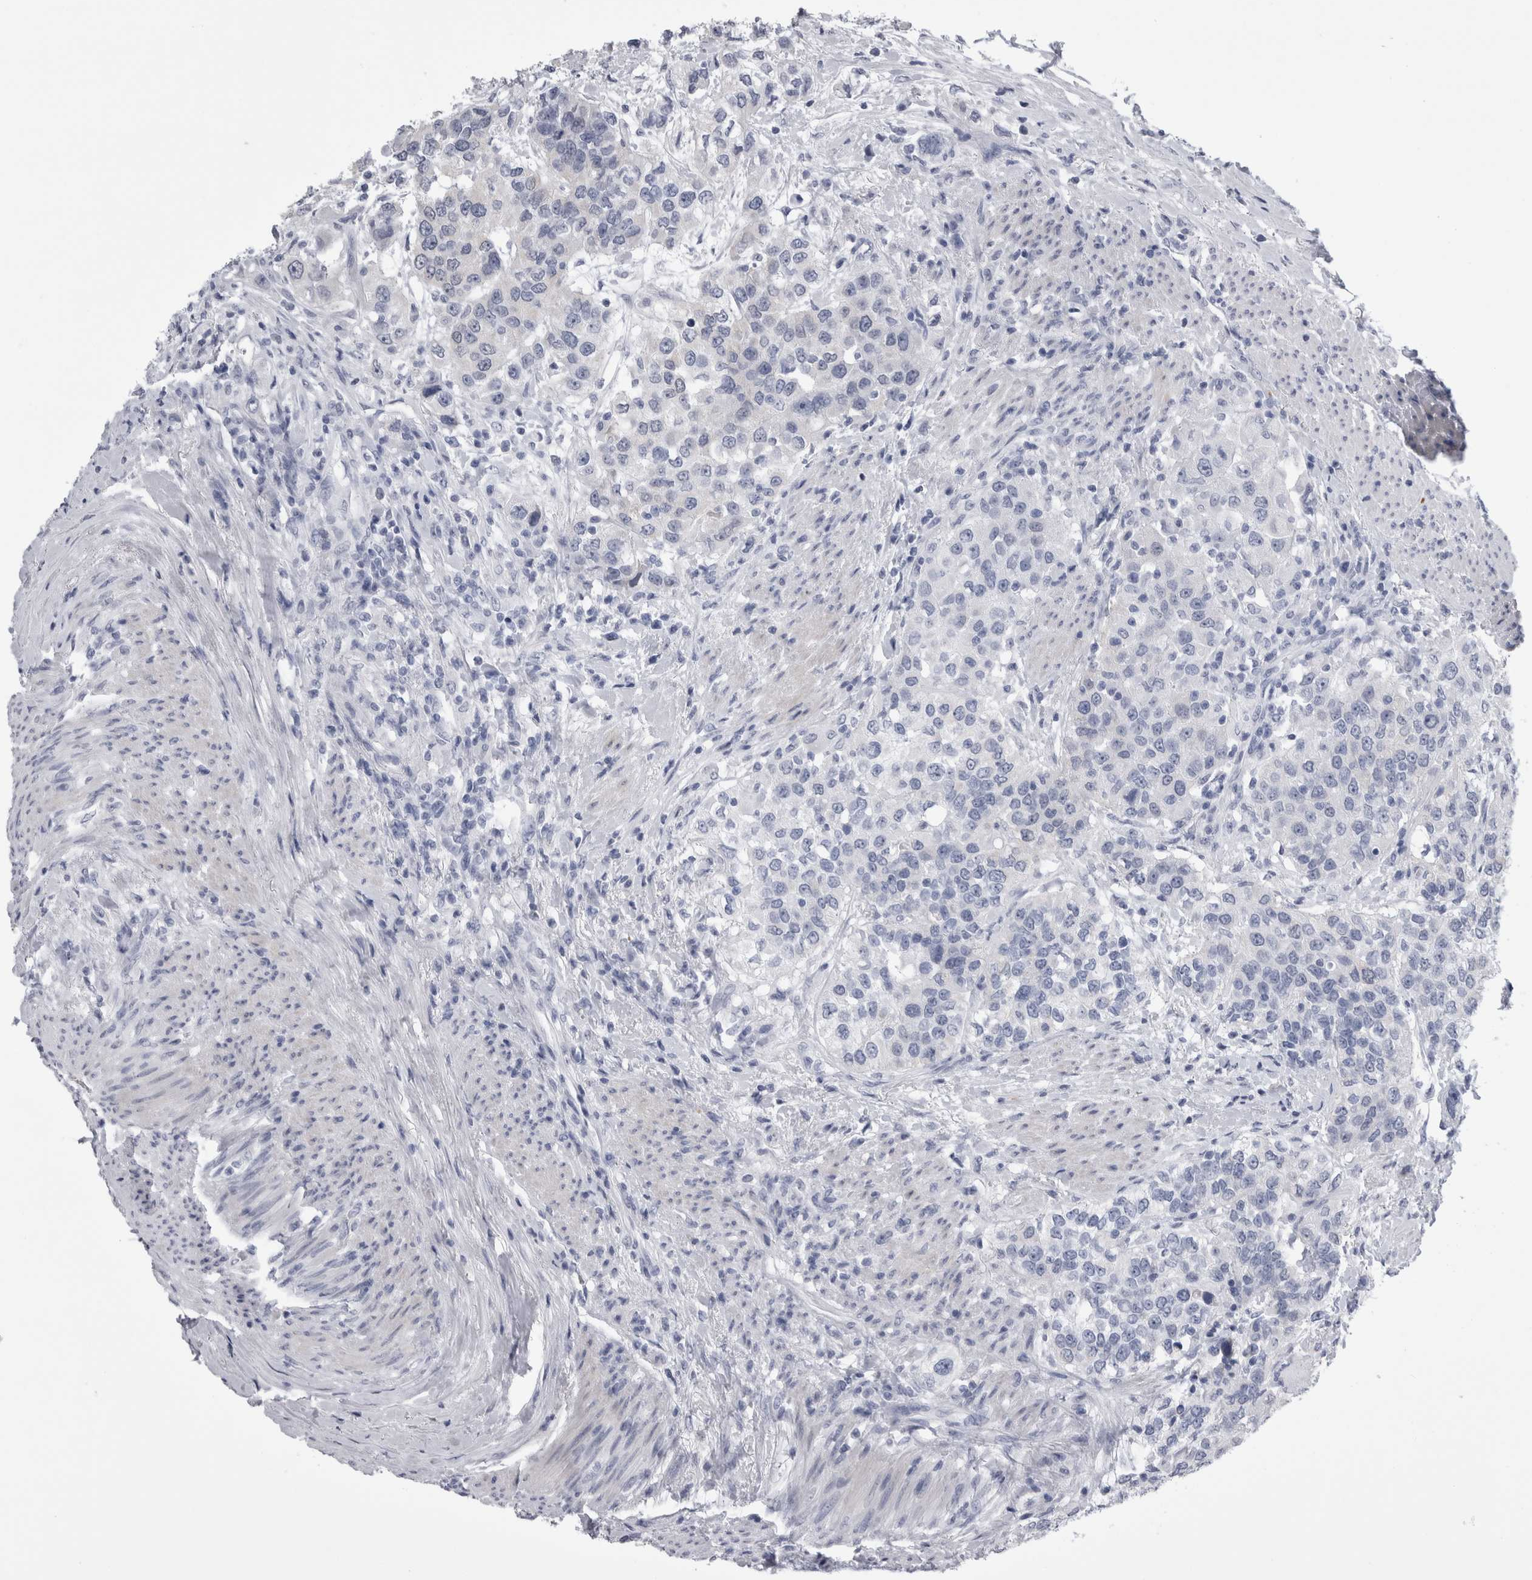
{"staining": {"intensity": "negative", "quantity": "none", "location": "none"}, "tissue": "urothelial cancer", "cell_type": "Tumor cells", "image_type": "cancer", "snomed": [{"axis": "morphology", "description": "Urothelial carcinoma, High grade"}, {"axis": "topography", "description": "Urinary bladder"}], "caption": "Tumor cells are negative for brown protein staining in urothelial carcinoma (high-grade). The staining was performed using DAB (3,3'-diaminobenzidine) to visualize the protein expression in brown, while the nuclei were stained in blue with hematoxylin (Magnification: 20x).", "gene": "ALDH8A1", "patient": {"sex": "female", "age": 80}}